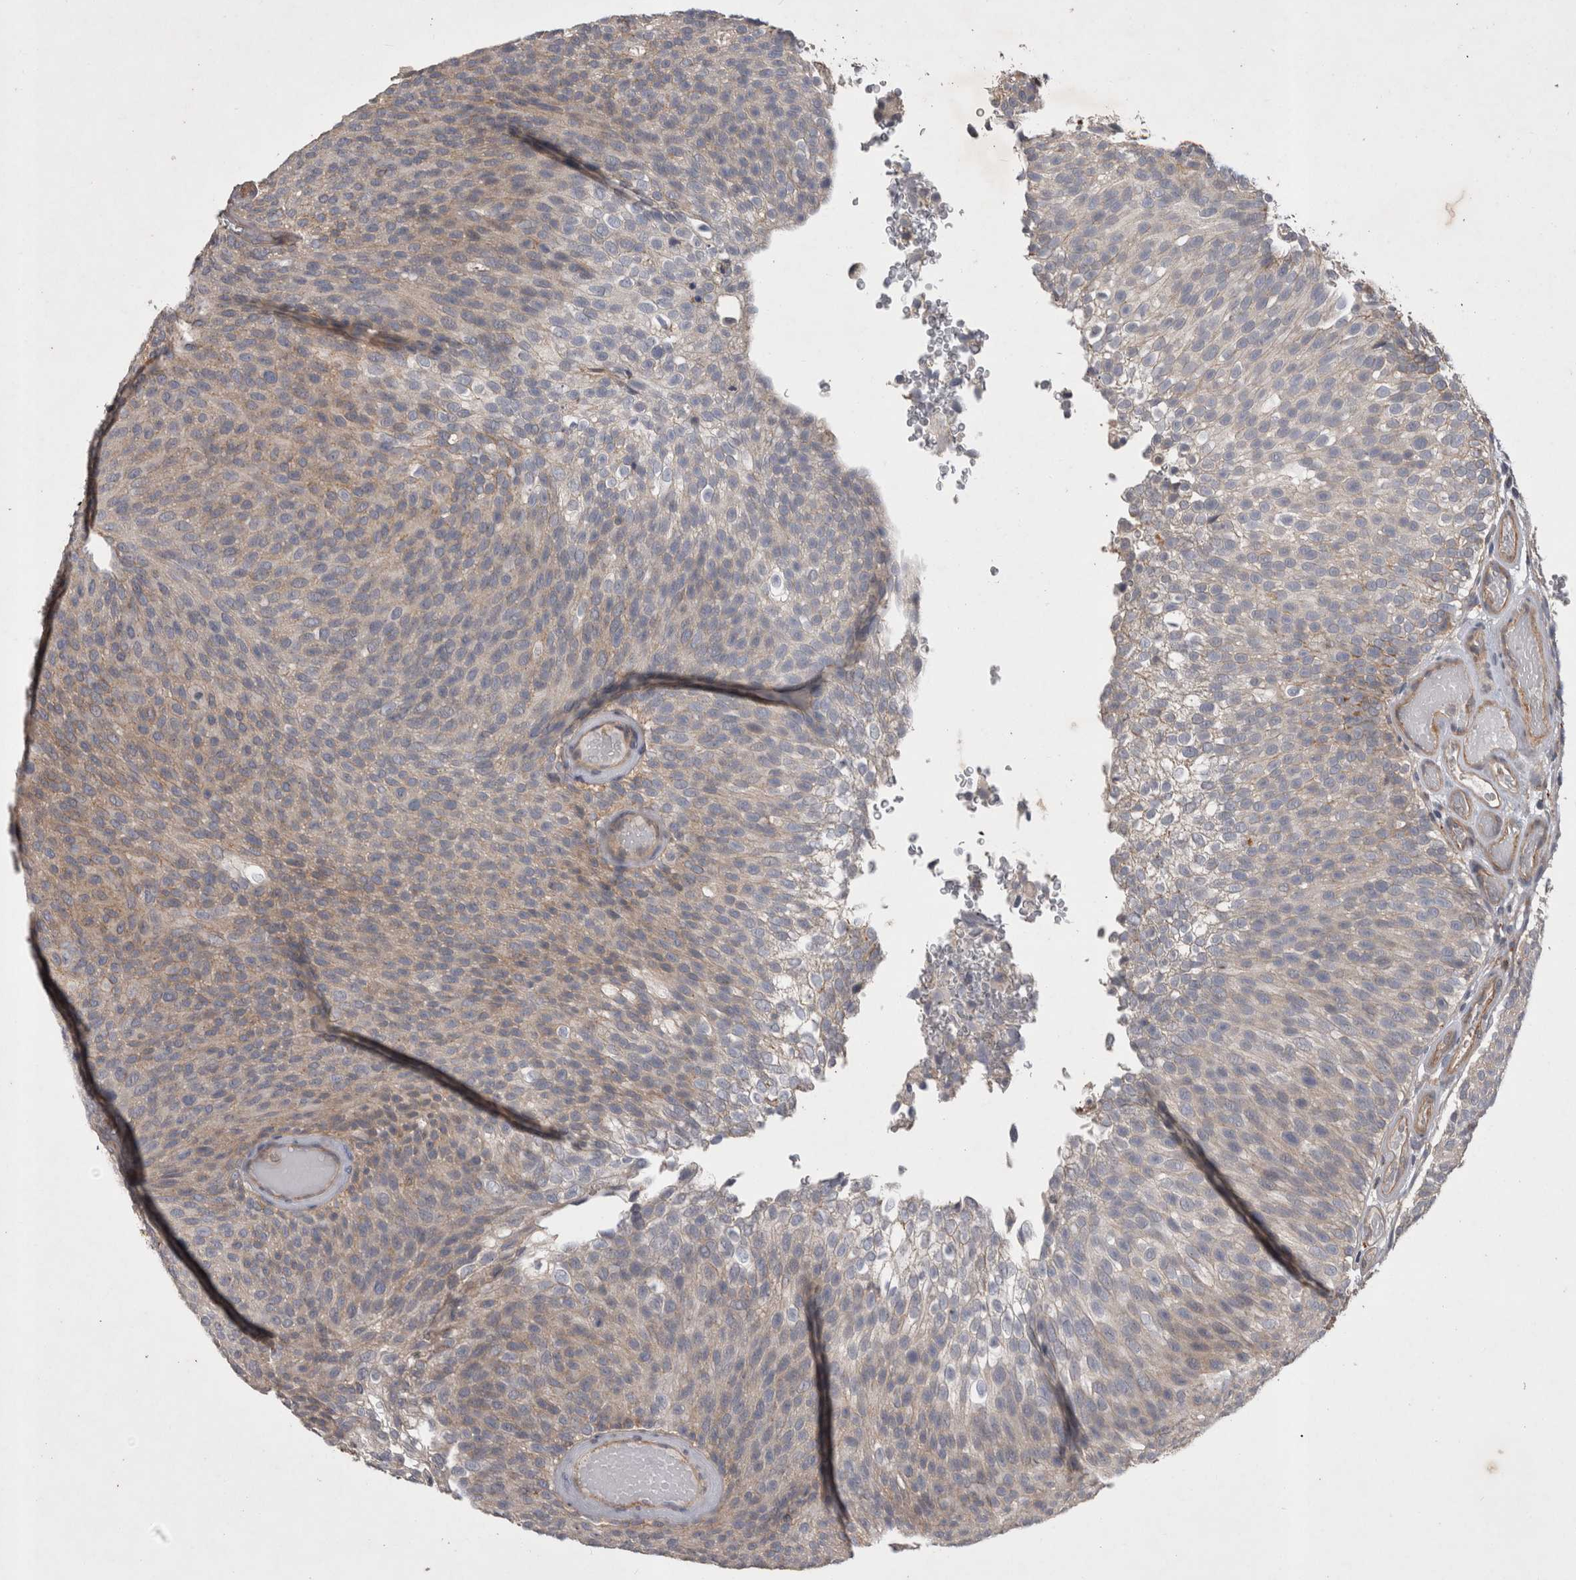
{"staining": {"intensity": "weak", "quantity": "25%-75%", "location": "cytoplasmic/membranous"}, "tissue": "urothelial cancer", "cell_type": "Tumor cells", "image_type": "cancer", "snomed": [{"axis": "morphology", "description": "Urothelial carcinoma, Low grade"}, {"axis": "topography", "description": "Urinary bladder"}], "caption": "Protein expression analysis of human urothelial cancer reveals weak cytoplasmic/membranous expression in approximately 25%-75% of tumor cells.", "gene": "SPATA48", "patient": {"sex": "male", "age": 78}}